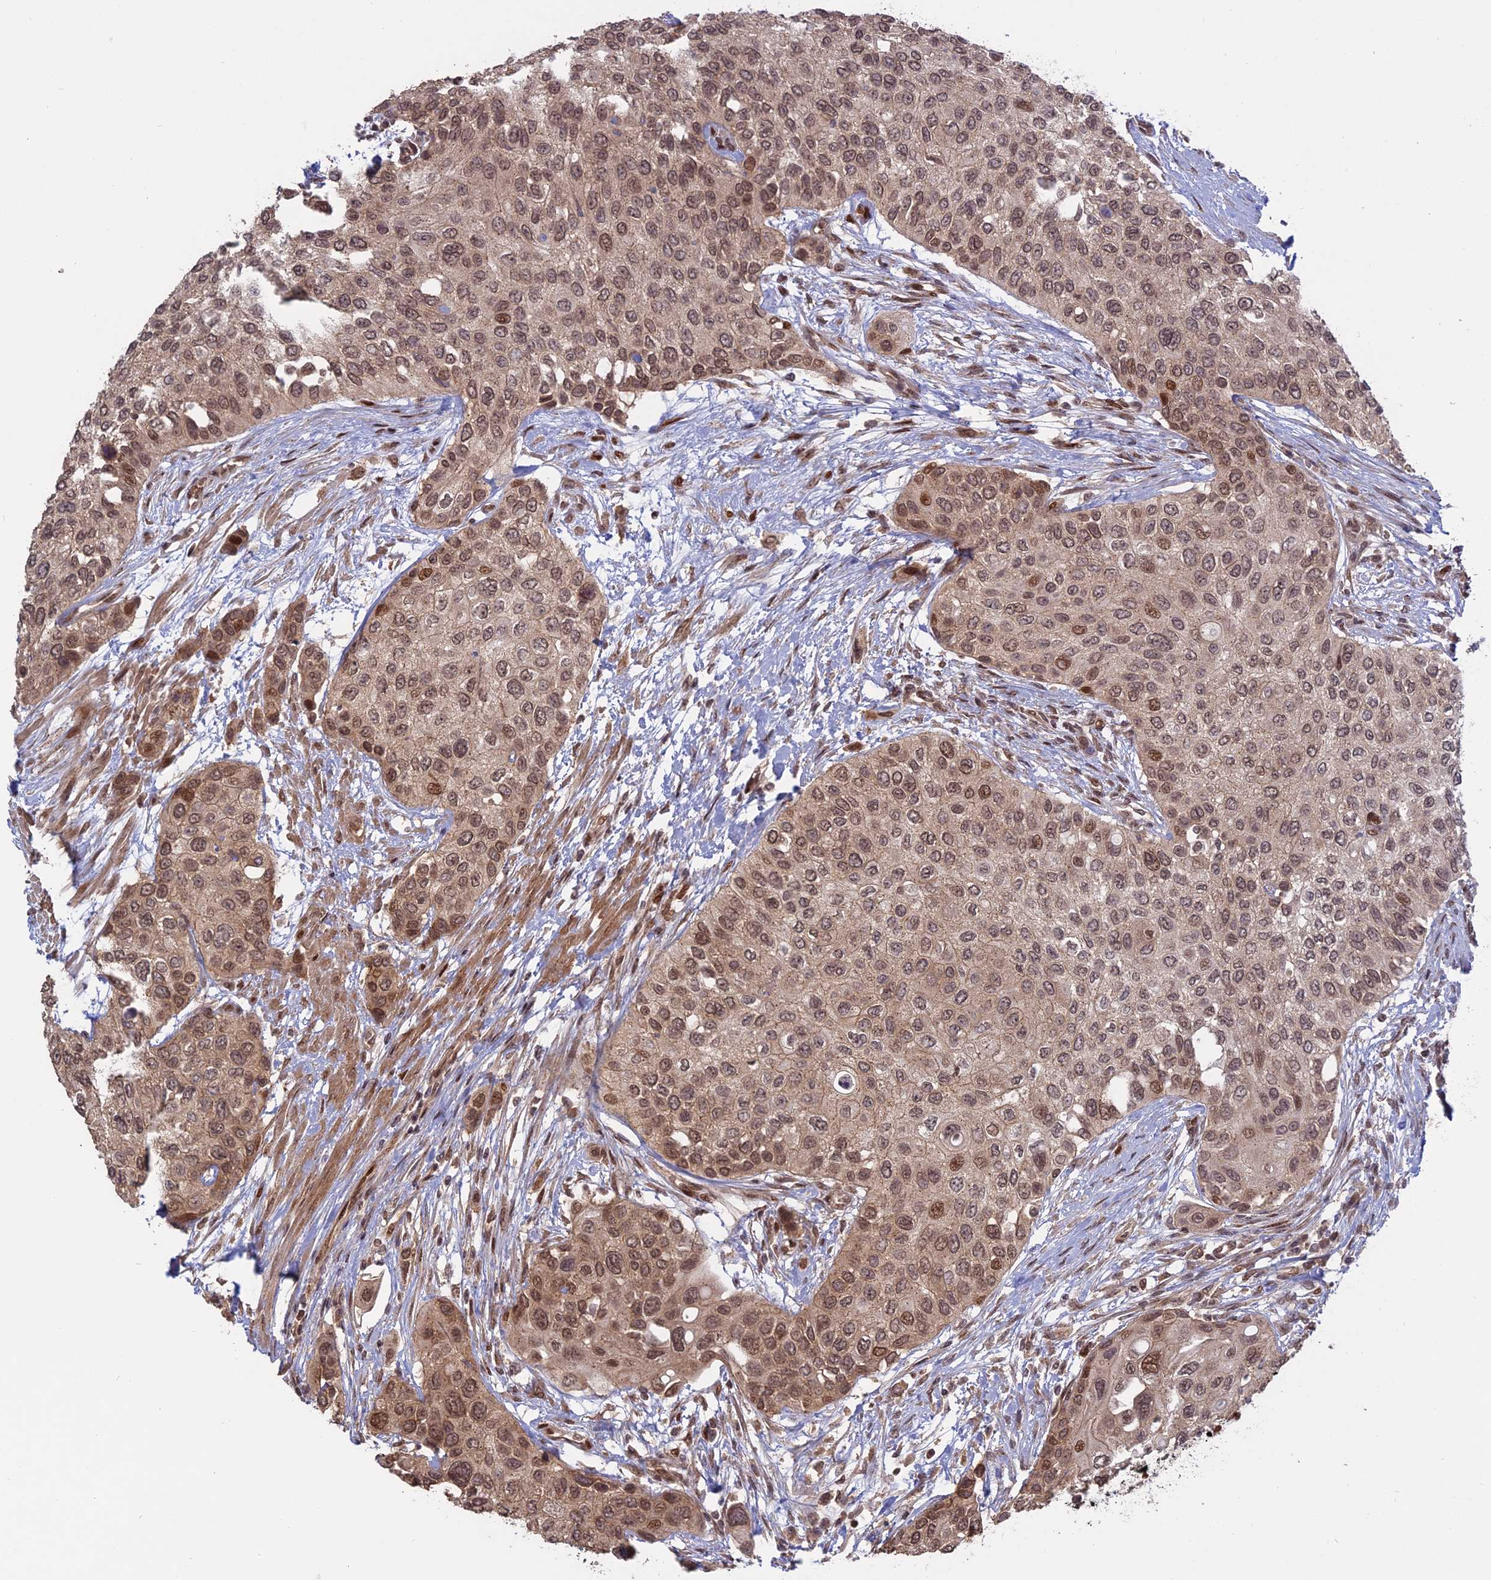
{"staining": {"intensity": "moderate", "quantity": ">75%", "location": "nuclear"}, "tissue": "urothelial cancer", "cell_type": "Tumor cells", "image_type": "cancer", "snomed": [{"axis": "morphology", "description": "Normal tissue, NOS"}, {"axis": "morphology", "description": "Urothelial carcinoma, High grade"}, {"axis": "topography", "description": "Vascular tissue"}, {"axis": "topography", "description": "Urinary bladder"}], "caption": "IHC (DAB) staining of human urothelial cancer reveals moderate nuclear protein staining in approximately >75% of tumor cells.", "gene": "PKIG", "patient": {"sex": "female", "age": 56}}